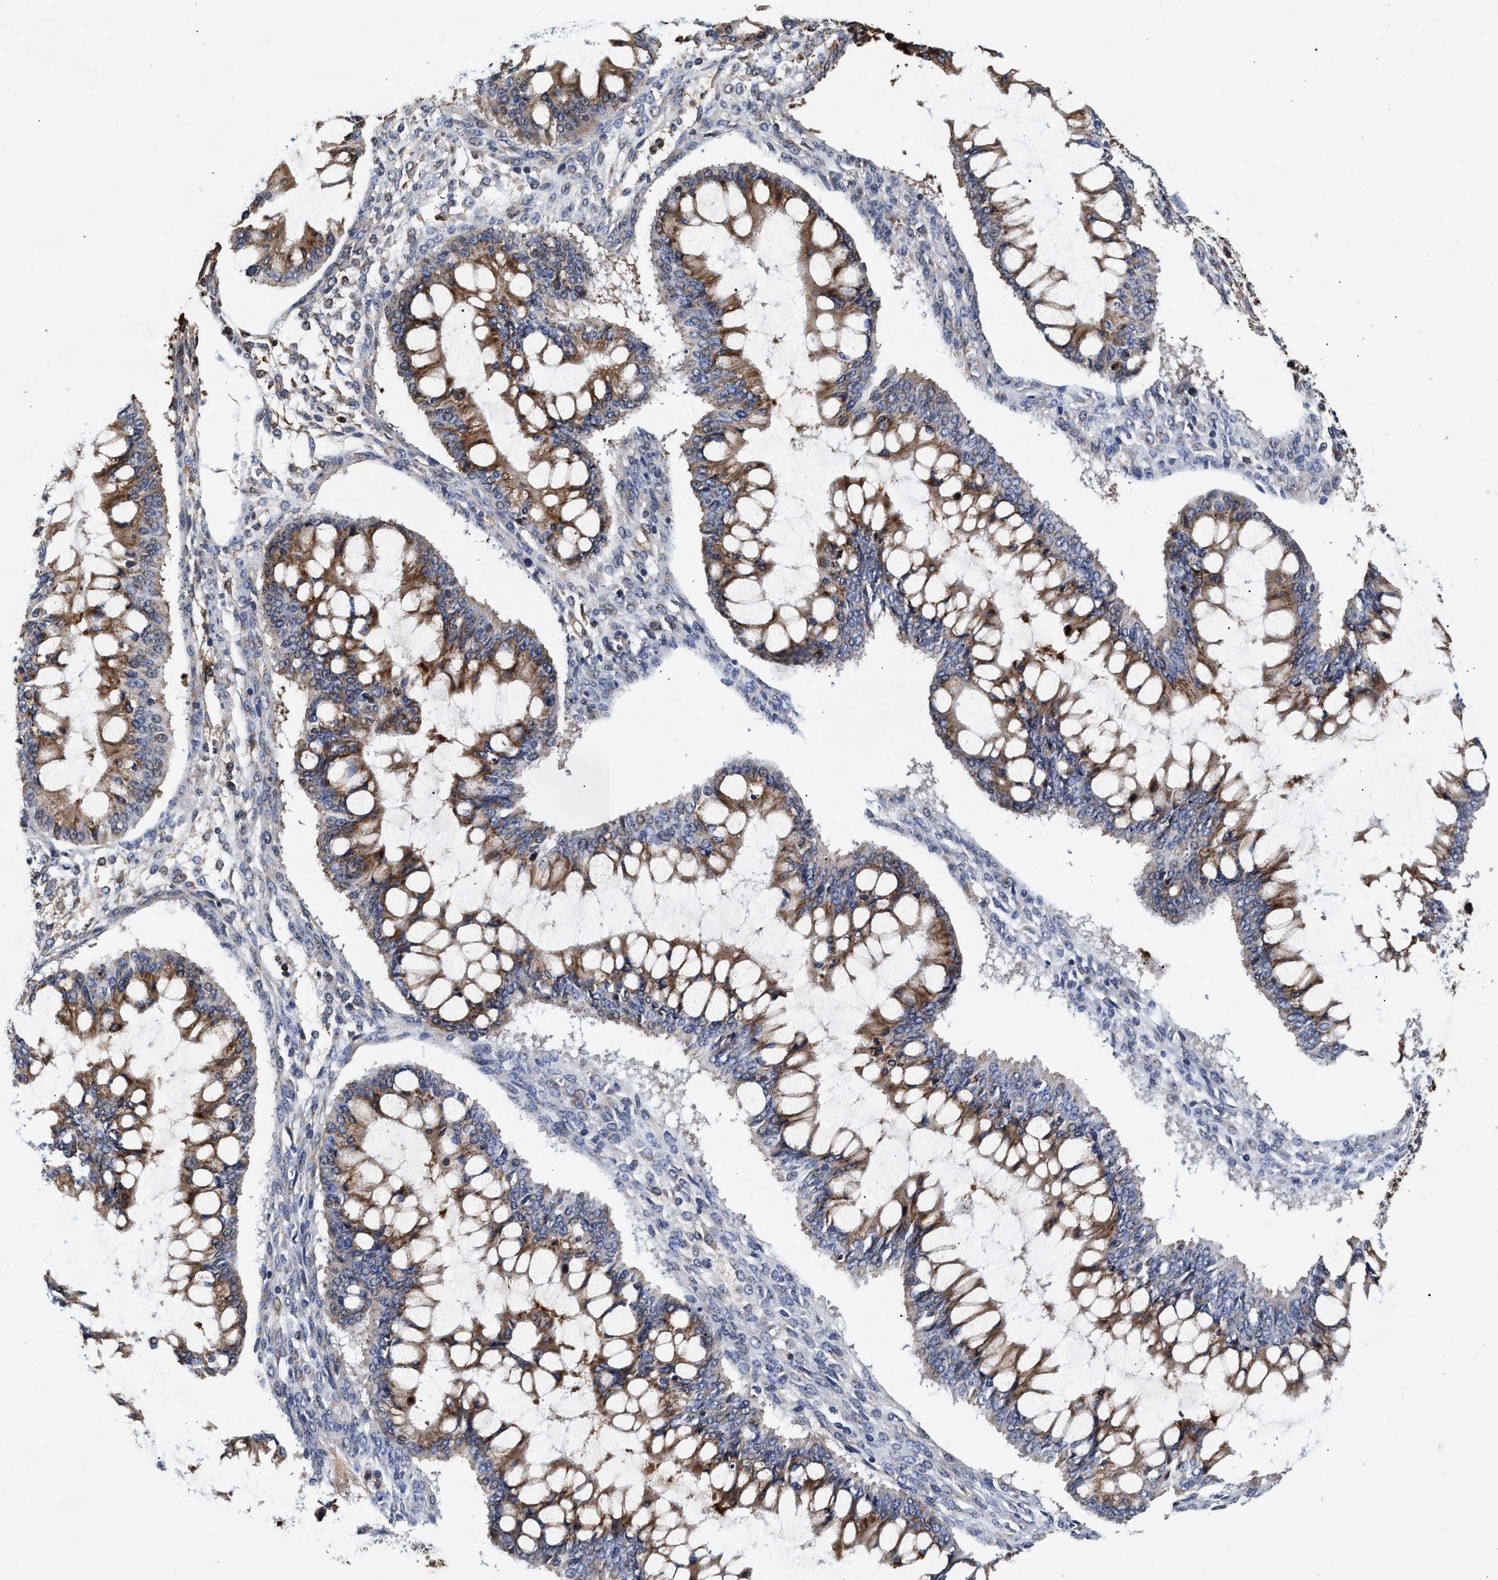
{"staining": {"intensity": "moderate", "quantity": ">75%", "location": "cytoplasmic/membranous"}, "tissue": "ovarian cancer", "cell_type": "Tumor cells", "image_type": "cancer", "snomed": [{"axis": "morphology", "description": "Cystadenocarcinoma, mucinous, NOS"}, {"axis": "topography", "description": "Ovary"}], "caption": "Immunohistochemical staining of ovarian cancer displays medium levels of moderate cytoplasmic/membranous protein staining in about >75% of tumor cells.", "gene": "SGK1", "patient": {"sex": "female", "age": 73}}